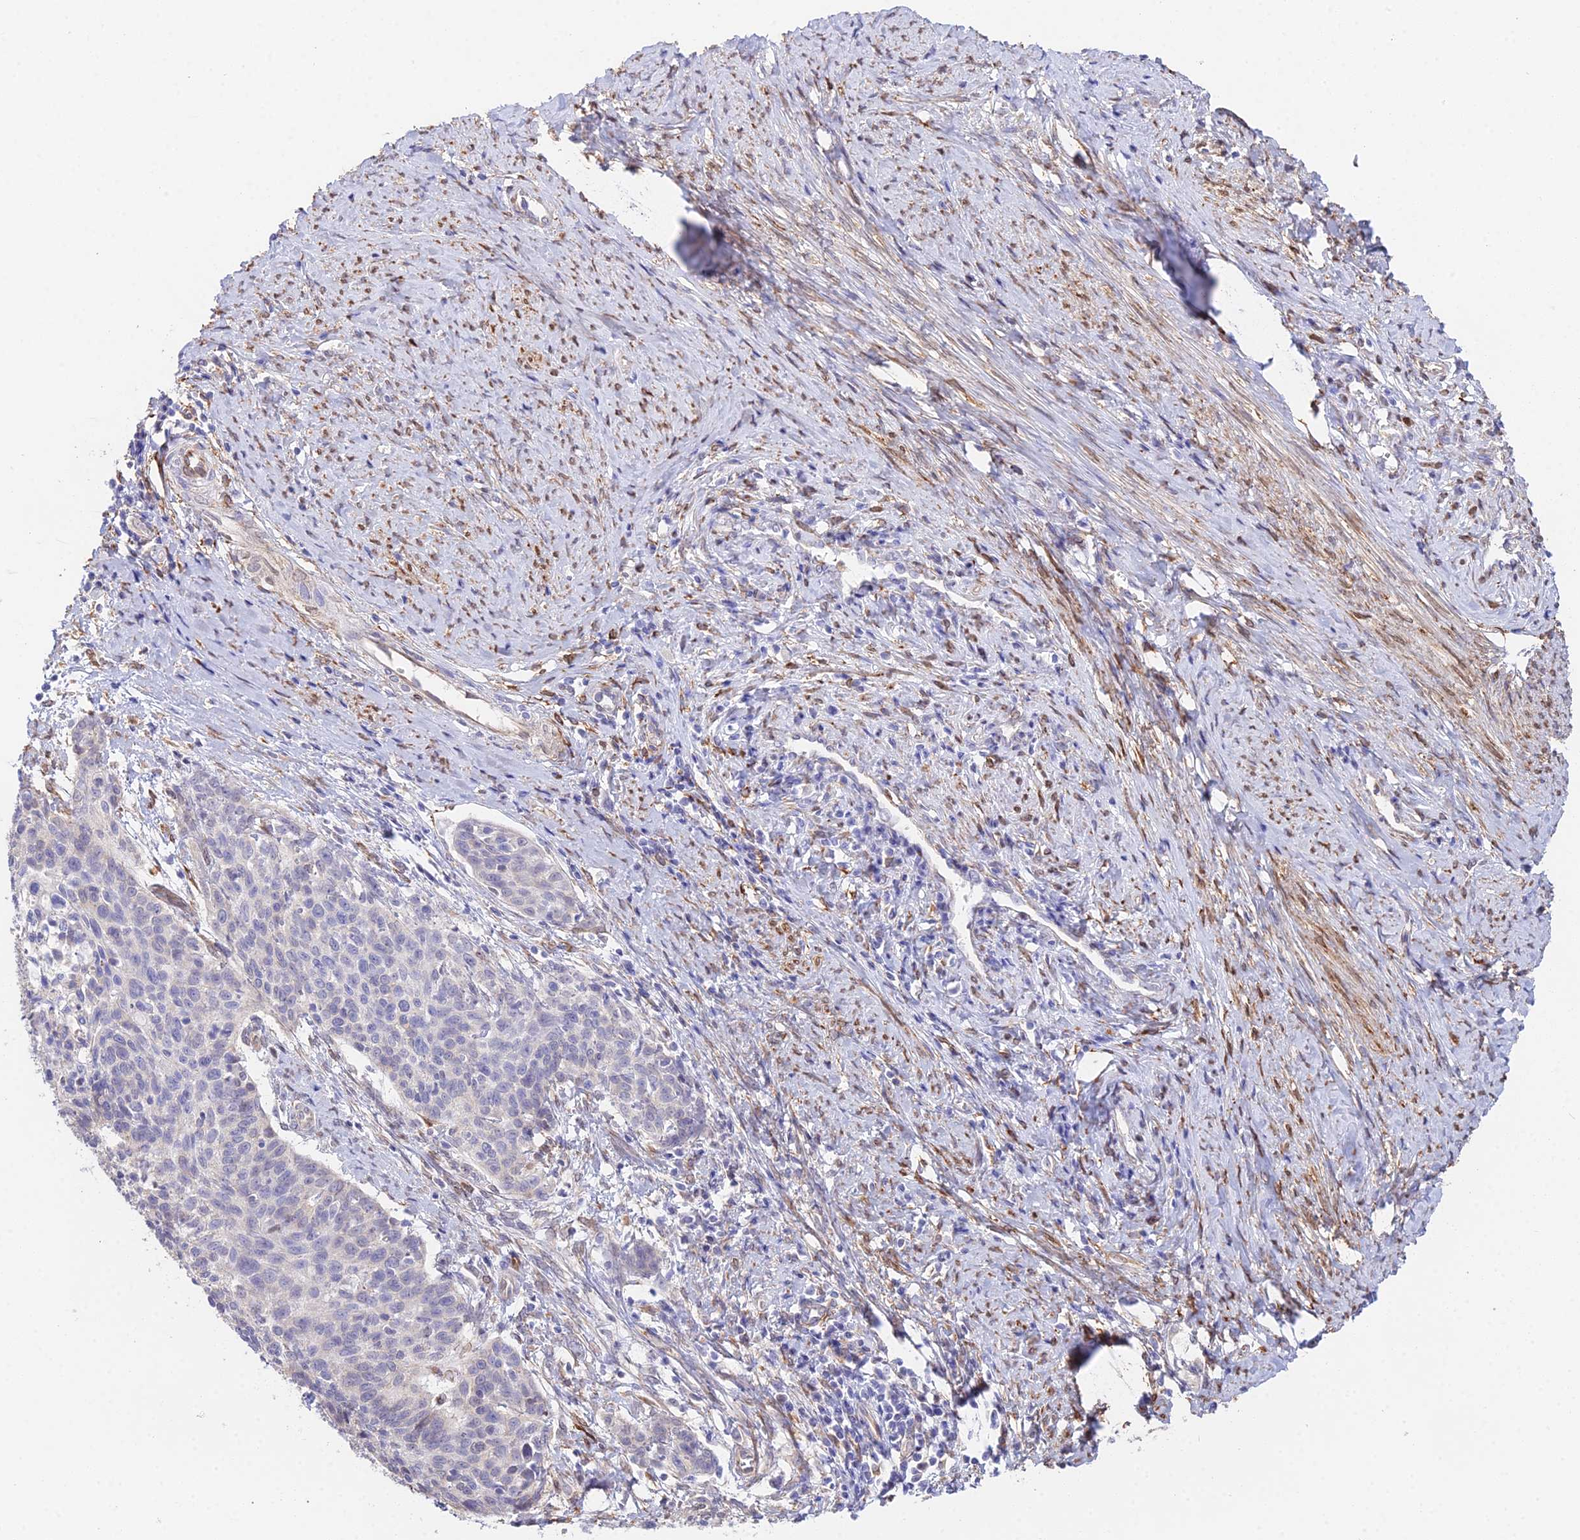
{"staining": {"intensity": "negative", "quantity": "none", "location": "none"}, "tissue": "cervical cancer", "cell_type": "Tumor cells", "image_type": "cancer", "snomed": [{"axis": "morphology", "description": "Squamous cell carcinoma, NOS"}, {"axis": "topography", "description": "Cervix"}], "caption": "DAB immunohistochemical staining of human cervical squamous cell carcinoma exhibits no significant positivity in tumor cells. (DAB immunohistochemistry visualized using brightfield microscopy, high magnification).", "gene": "MXRA7", "patient": {"sex": "female", "age": 39}}